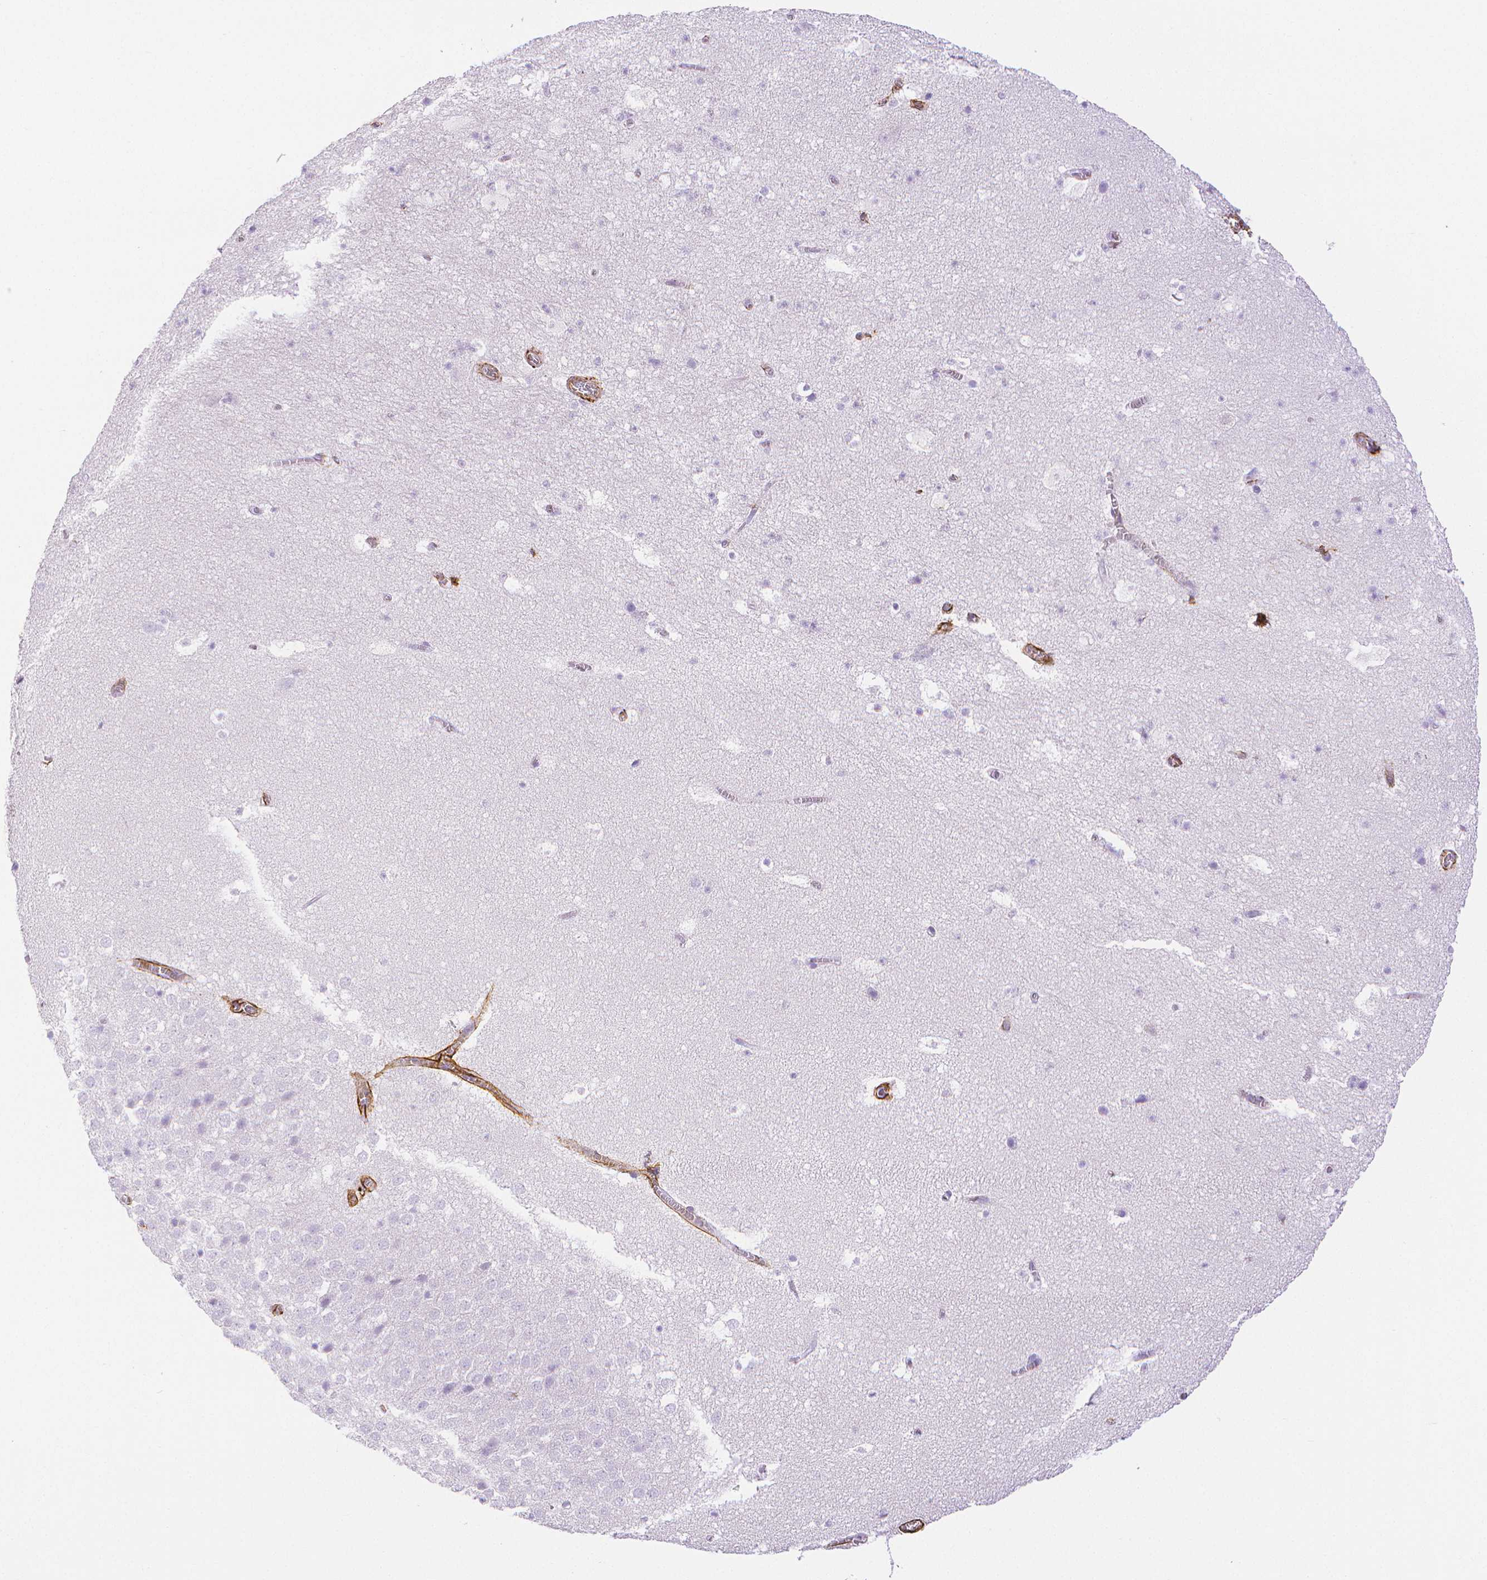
{"staining": {"intensity": "negative", "quantity": "none", "location": "none"}, "tissue": "hippocampus", "cell_type": "Glial cells", "image_type": "normal", "snomed": [{"axis": "morphology", "description": "Normal tissue, NOS"}, {"axis": "topography", "description": "Hippocampus"}], "caption": "Glial cells are negative for protein expression in normal human hippocampus. (DAB (3,3'-diaminobenzidine) immunohistochemistry with hematoxylin counter stain).", "gene": "FBN1", "patient": {"sex": "female", "age": 42}}